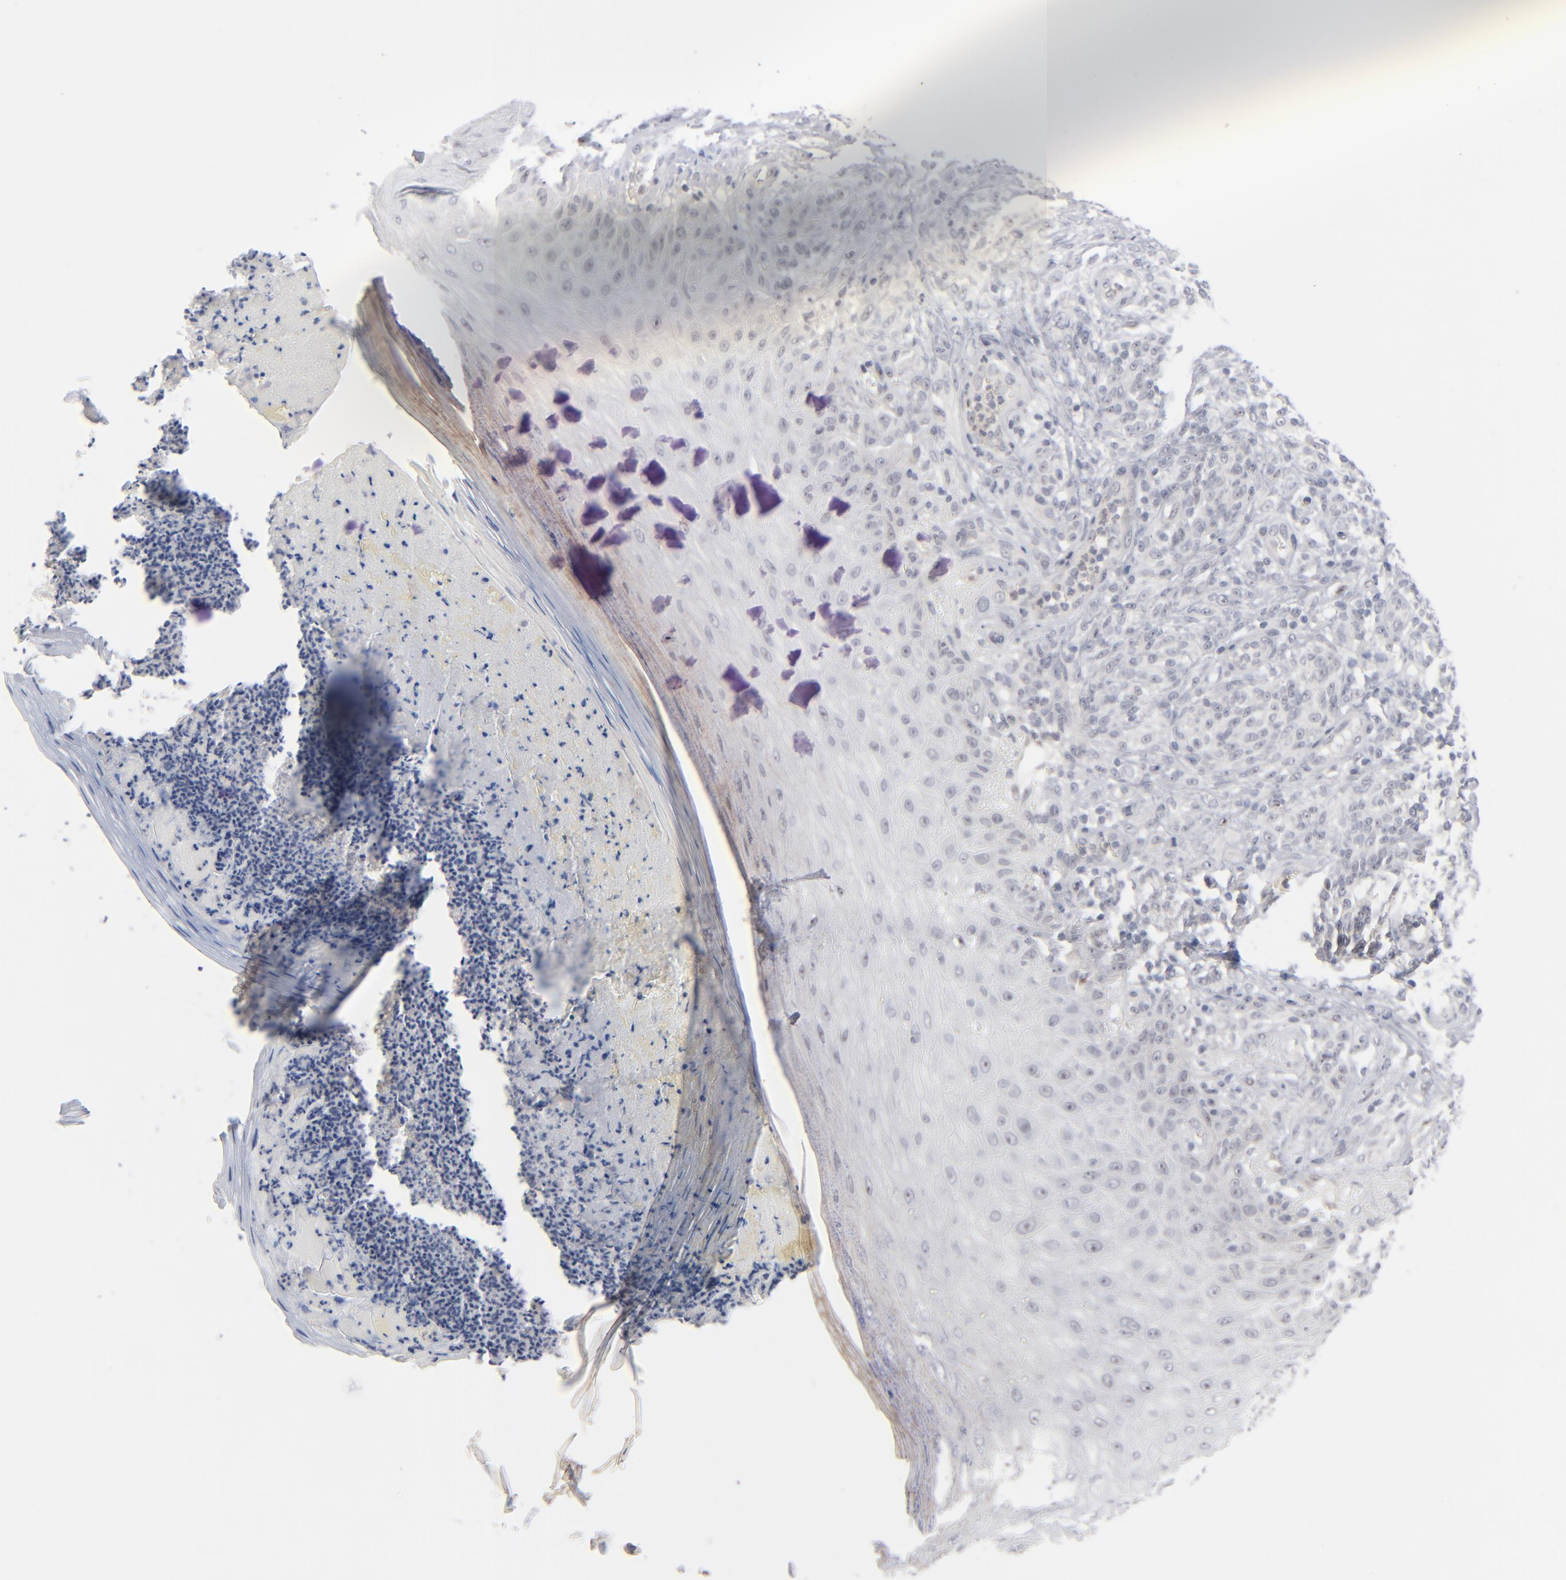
{"staining": {"intensity": "negative", "quantity": "none", "location": "none"}, "tissue": "melanoma", "cell_type": "Tumor cells", "image_type": "cancer", "snomed": [{"axis": "morphology", "description": "Malignant melanoma, NOS"}, {"axis": "topography", "description": "Skin"}], "caption": "High magnification brightfield microscopy of melanoma stained with DAB (3,3'-diaminobenzidine) (brown) and counterstained with hematoxylin (blue): tumor cells show no significant positivity.", "gene": "POF1B", "patient": {"sex": "male", "age": 57}}